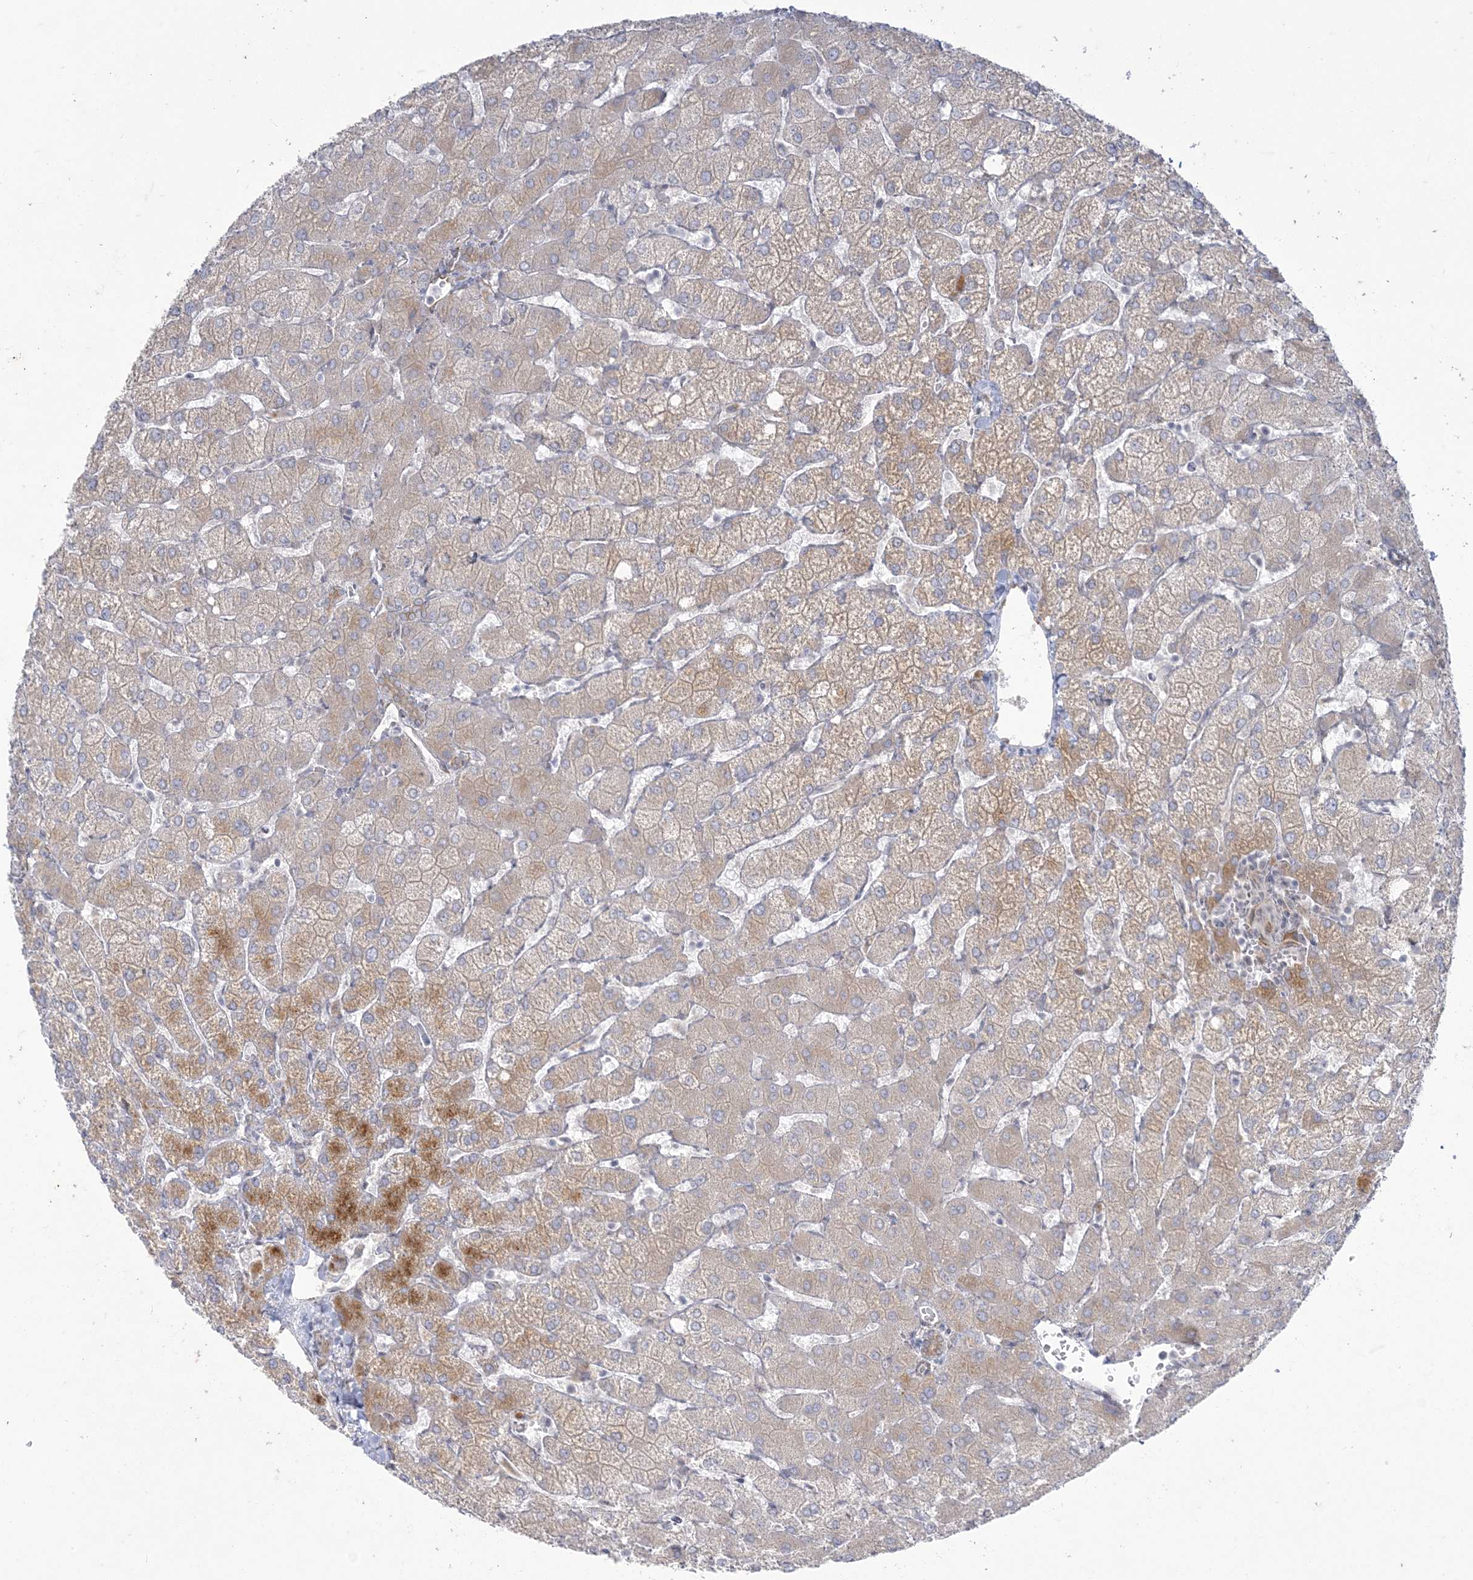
{"staining": {"intensity": "negative", "quantity": "none", "location": "none"}, "tissue": "liver", "cell_type": "Cholangiocytes", "image_type": "normal", "snomed": [{"axis": "morphology", "description": "Normal tissue, NOS"}, {"axis": "topography", "description": "Liver"}], "caption": "Immunohistochemical staining of benign human liver shows no significant expression in cholangiocytes.", "gene": "ZC3H6", "patient": {"sex": "female", "age": 54}}